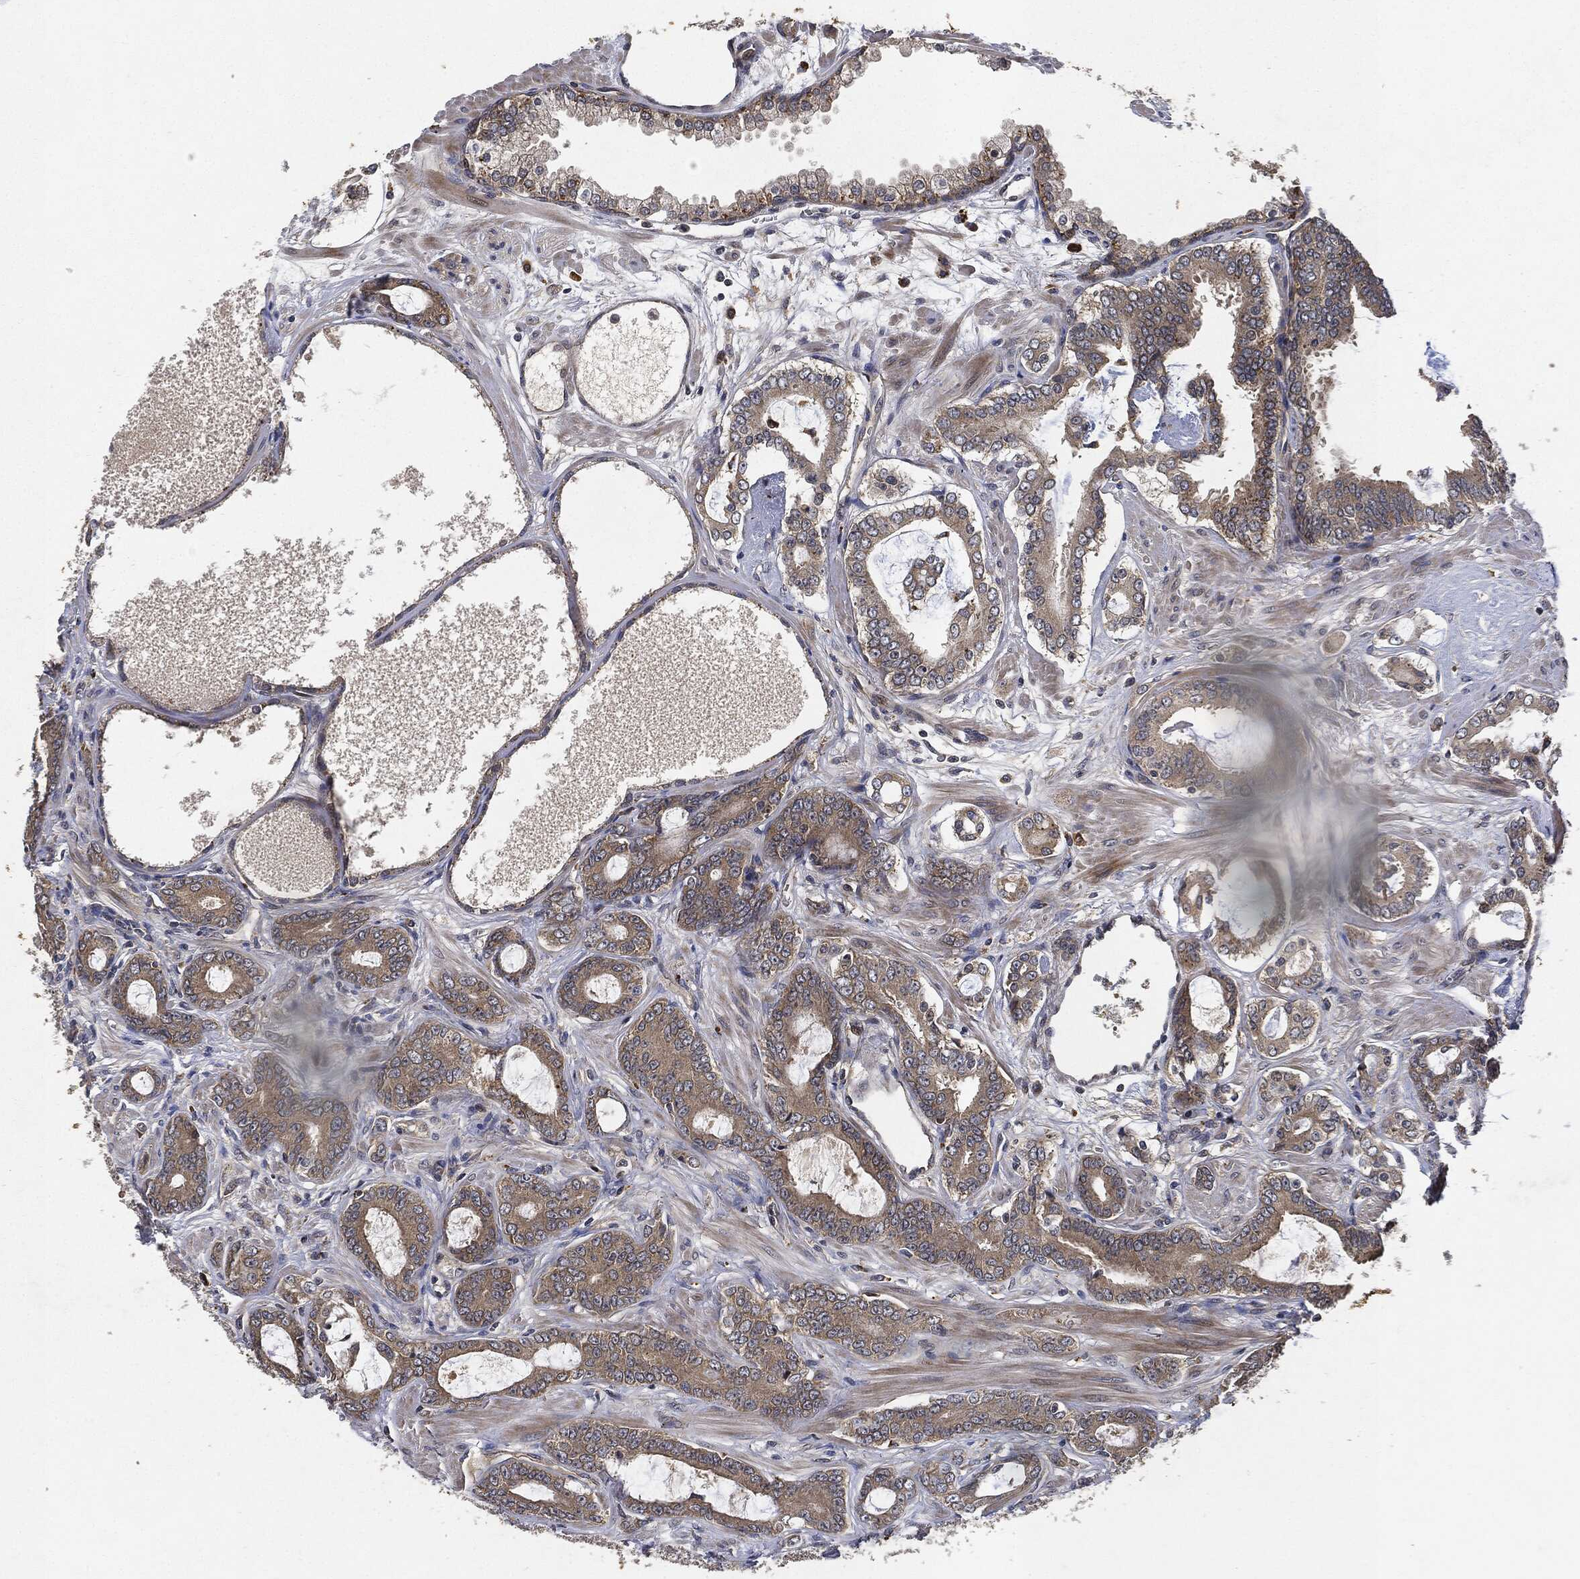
{"staining": {"intensity": "weak", "quantity": ">75%", "location": "cytoplasmic/membranous"}, "tissue": "prostate cancer", "cell_type": "Tumor cells", "image_type": "cancer", "snomed": [{"axis": "morphology", "description": "Adenocarcinoma, NOS"}, {"axis": "topography", "description": "Prostate"}], "caption": "Protein staining of prostate adenocarcinoma tissue reveals weak cytoplasmic/membranous staining in approximately >75% of tumor cells.", "gene": "MLST8", "patient": {"sex": "male", "age": 55}}